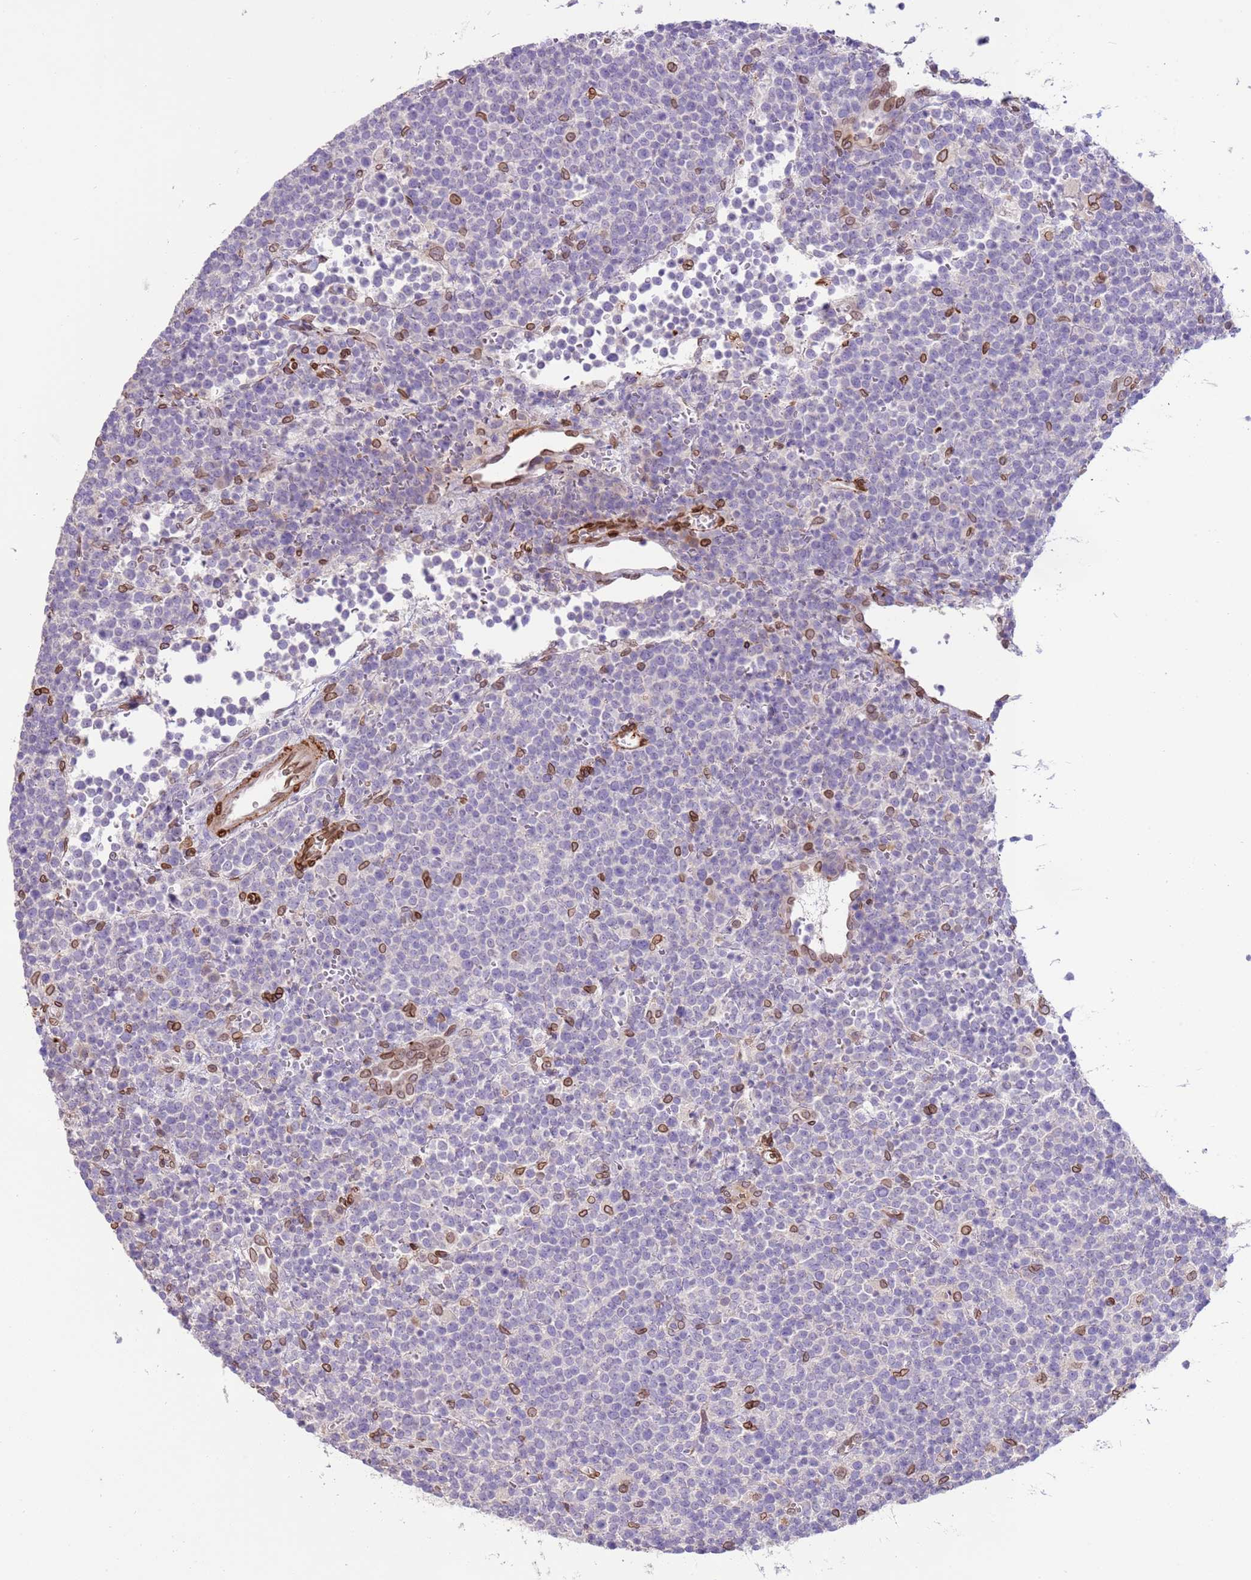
{"staining": {"intensity": "negative", "quantity": "none", "location": "none"}, "tissue": "lymphoma", "cell_type": "Tumor cells", "image_type": "cancer", "snomed": [{"axis": "morphology", "description": "Malignant lymphoma, non-Hodgkin's type, High grade"}, {"axis": "topography", "description": "Lymph node"}], "caption": "Photomicrograph shows no protein staining in tumor cells of high-grade malignant lymphoma, non-Hodgkin's type tissue. (Brightfield microscopy of DAB (3,3'-diaminobenzidine) immunohistochemistry at high magnification).", "gene": "TMEM47", "patient": {"sex": "male", "age": 61}}